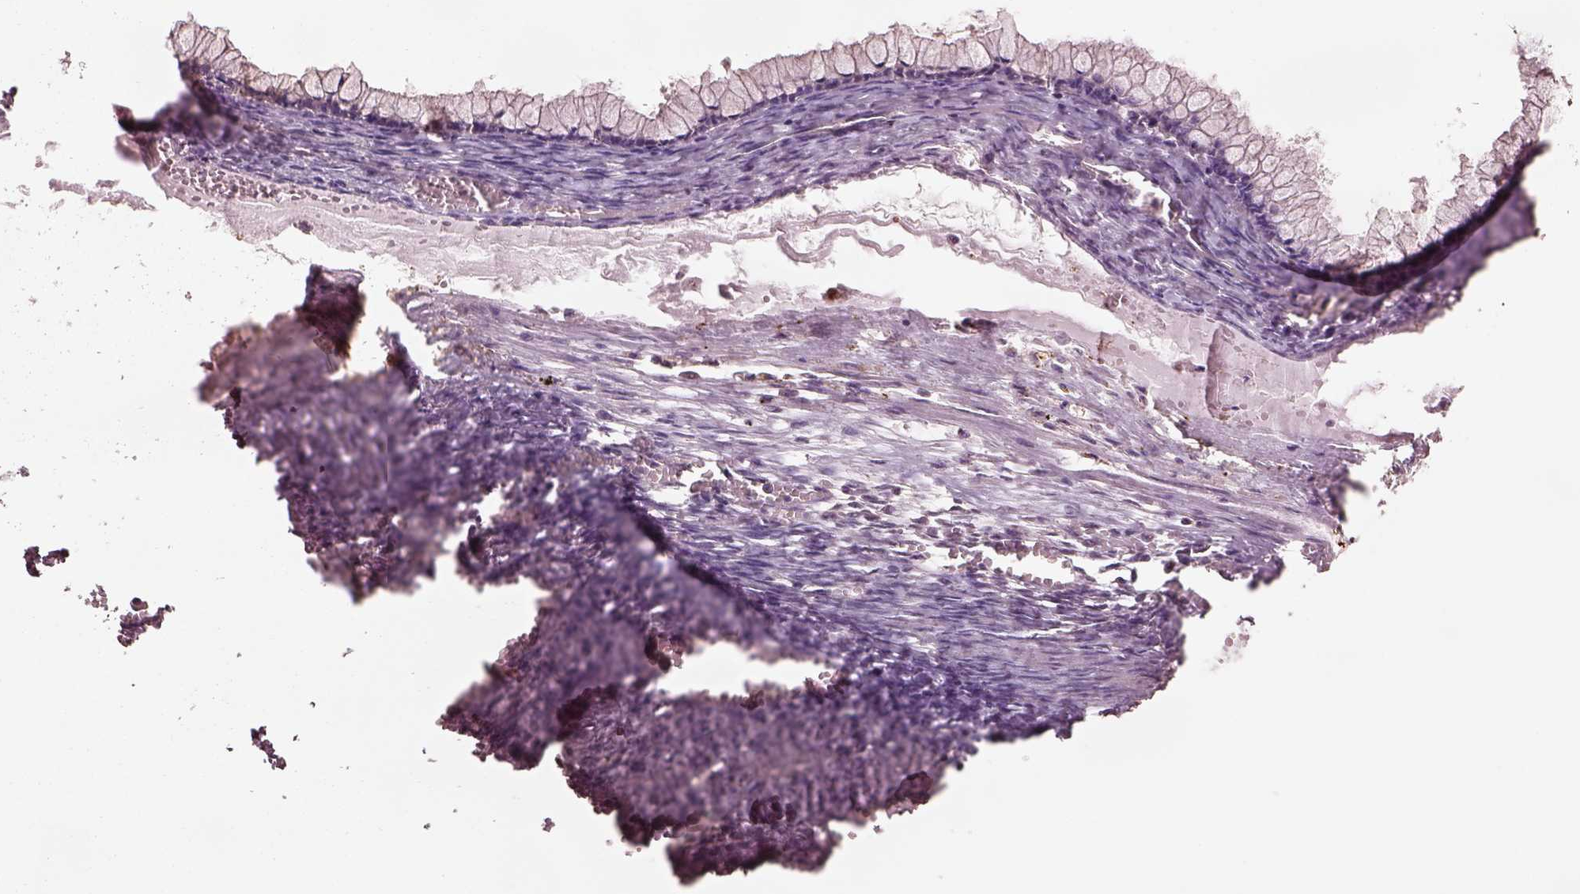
{"staining": {"intensity": "moderate", "quantity": "25%-75%", "location": "cytoplasmic/membranous"}, "tissue": "ovarian cancer", "cell_type": "Tumor cells", "image_type": "cancer", "snomed": [{"axis": "morphology", "description": "Cystadenocarcinoma, mucinous, NOS"}, {"axis": "topography", "description": "Ovary"}], "caption": "Approximately 25%-75% of tumor cells in ovarian mucinous cystadenocarcinoma display moderate cytoplasmic/membranous protein positivity as visualized by brown immunohistochemical staining.", "gene": "SEL1L3", "patient": {"sex": "female", "age": 67}}